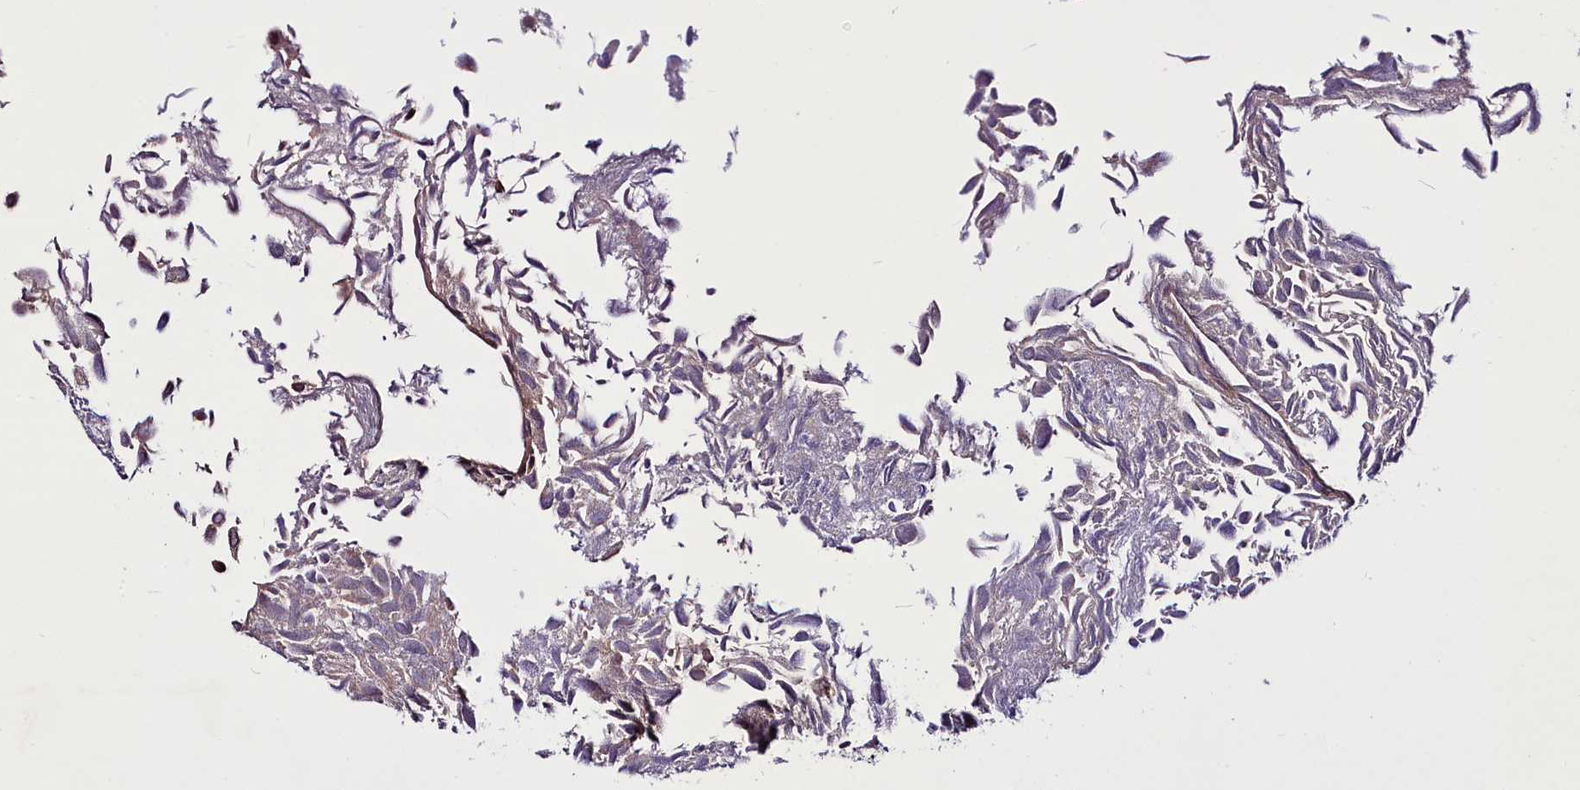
{"staining": {"intensity": "moderate", "quantity": "25%-75%", "location": "nuclear"}, "tissue": "urothelial cancer", "cell_type": "Tumor cells", "image_type": "cancer", "snomed": [{"axis": "morphology", "description": "Urothelial carcinoma, Low grade"}, {"axis": "topography", "description": "Urinary bladder"}], "caption": "Protein staining reveals moderate nuclear positivity in about 25%-75% of tumor cells in urothelial cancer.", "gene": "RSBN1", "patient": {"sex": "male", "age": 89}}